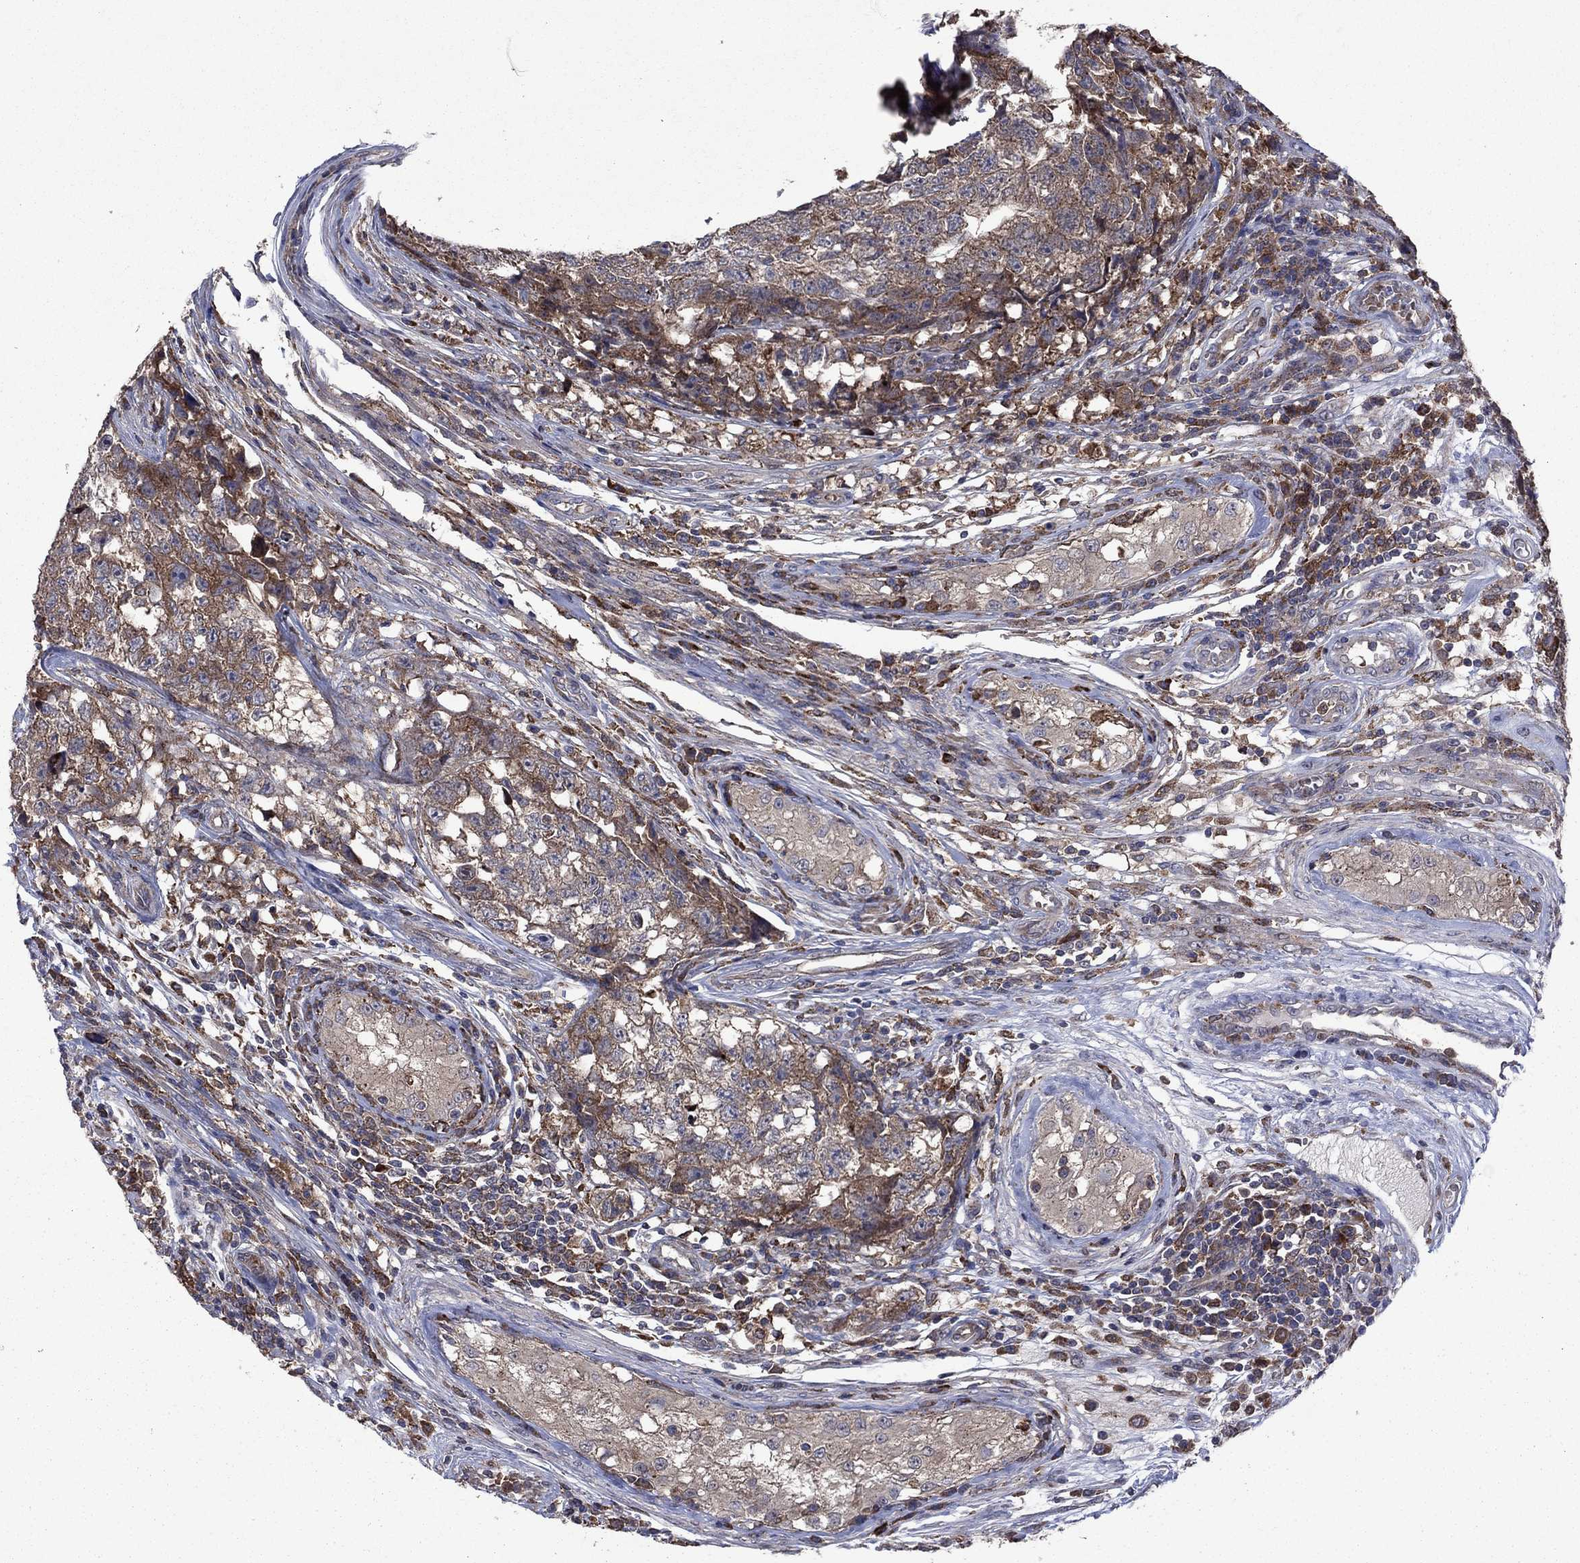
{"staining": {"intensity": "moderate", "quantity": ">75%", "location": "cytoplasmic/membranous"}, "tissue": "testis cancer", "cell_type": "Tumor cells", "image_type": "cancer", "snomed": [{"axis": "morphology", "description": "Seminoma, NOS"}, {"axis": "morphology", "description": "Carcinoma, Embryonal, NOS"}, {"axis": "topography", "description": "Testis"}], "caption": "Protein expression analysis of human seminoma (testis) reveals moderate cytoplasmic/membranous positivity in about >75% of tumor cells. Using DAB (3,3'-diaminobenzidine) (brown) and hematoxylin (blue) stains, captured at high magnification using brightfield microscopy.", "gene": "MEA1", "patient": {"sex": "male", "age": 22}}